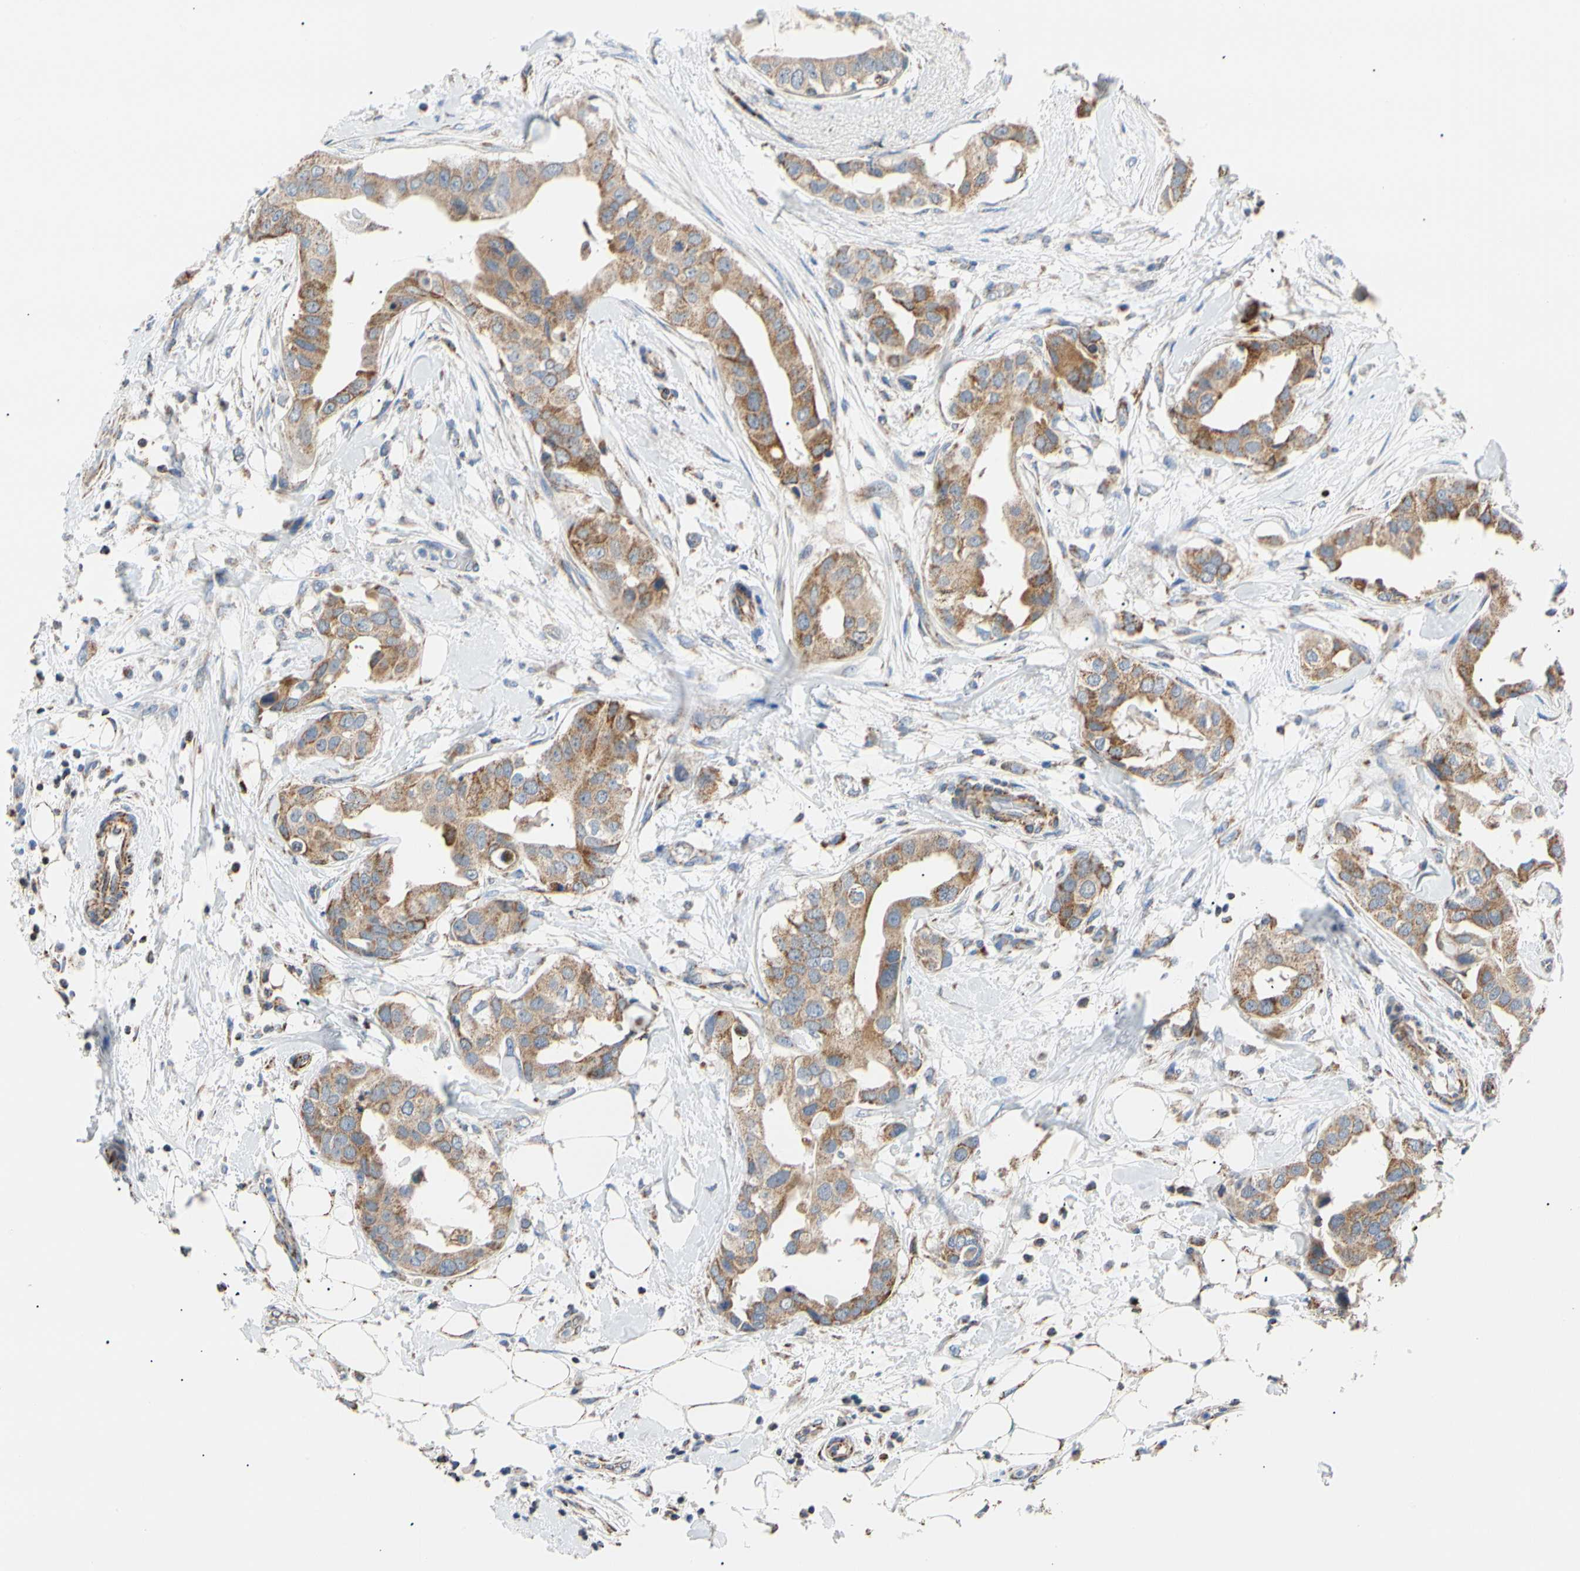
{"staining": {"intensity": "moderate", "quantity": ">75%", "location": "cytoplasmic/membranous"}, "tissue": "breast cancer", "cell_type": "Tumor cells", "image_type": "cancer", "snomed": [{"axis": "morphology", "description": "Duct carcinoma"}, {"axis": "topography", "description": "Breast"}], "caption": "Breast cancer was stained to show a protein in brown. There is medium levels of moderate cytoplasmic/membranous staining in about >75% of tumor cells. The staining was performed using DAB (3,3'-diaminobenzidine), with brown indicating positive protein expression. Nuclei are stained blue with hematoxylin.", "gene": "ACAT1", "patient": {"sex": "female", "age": 40}}